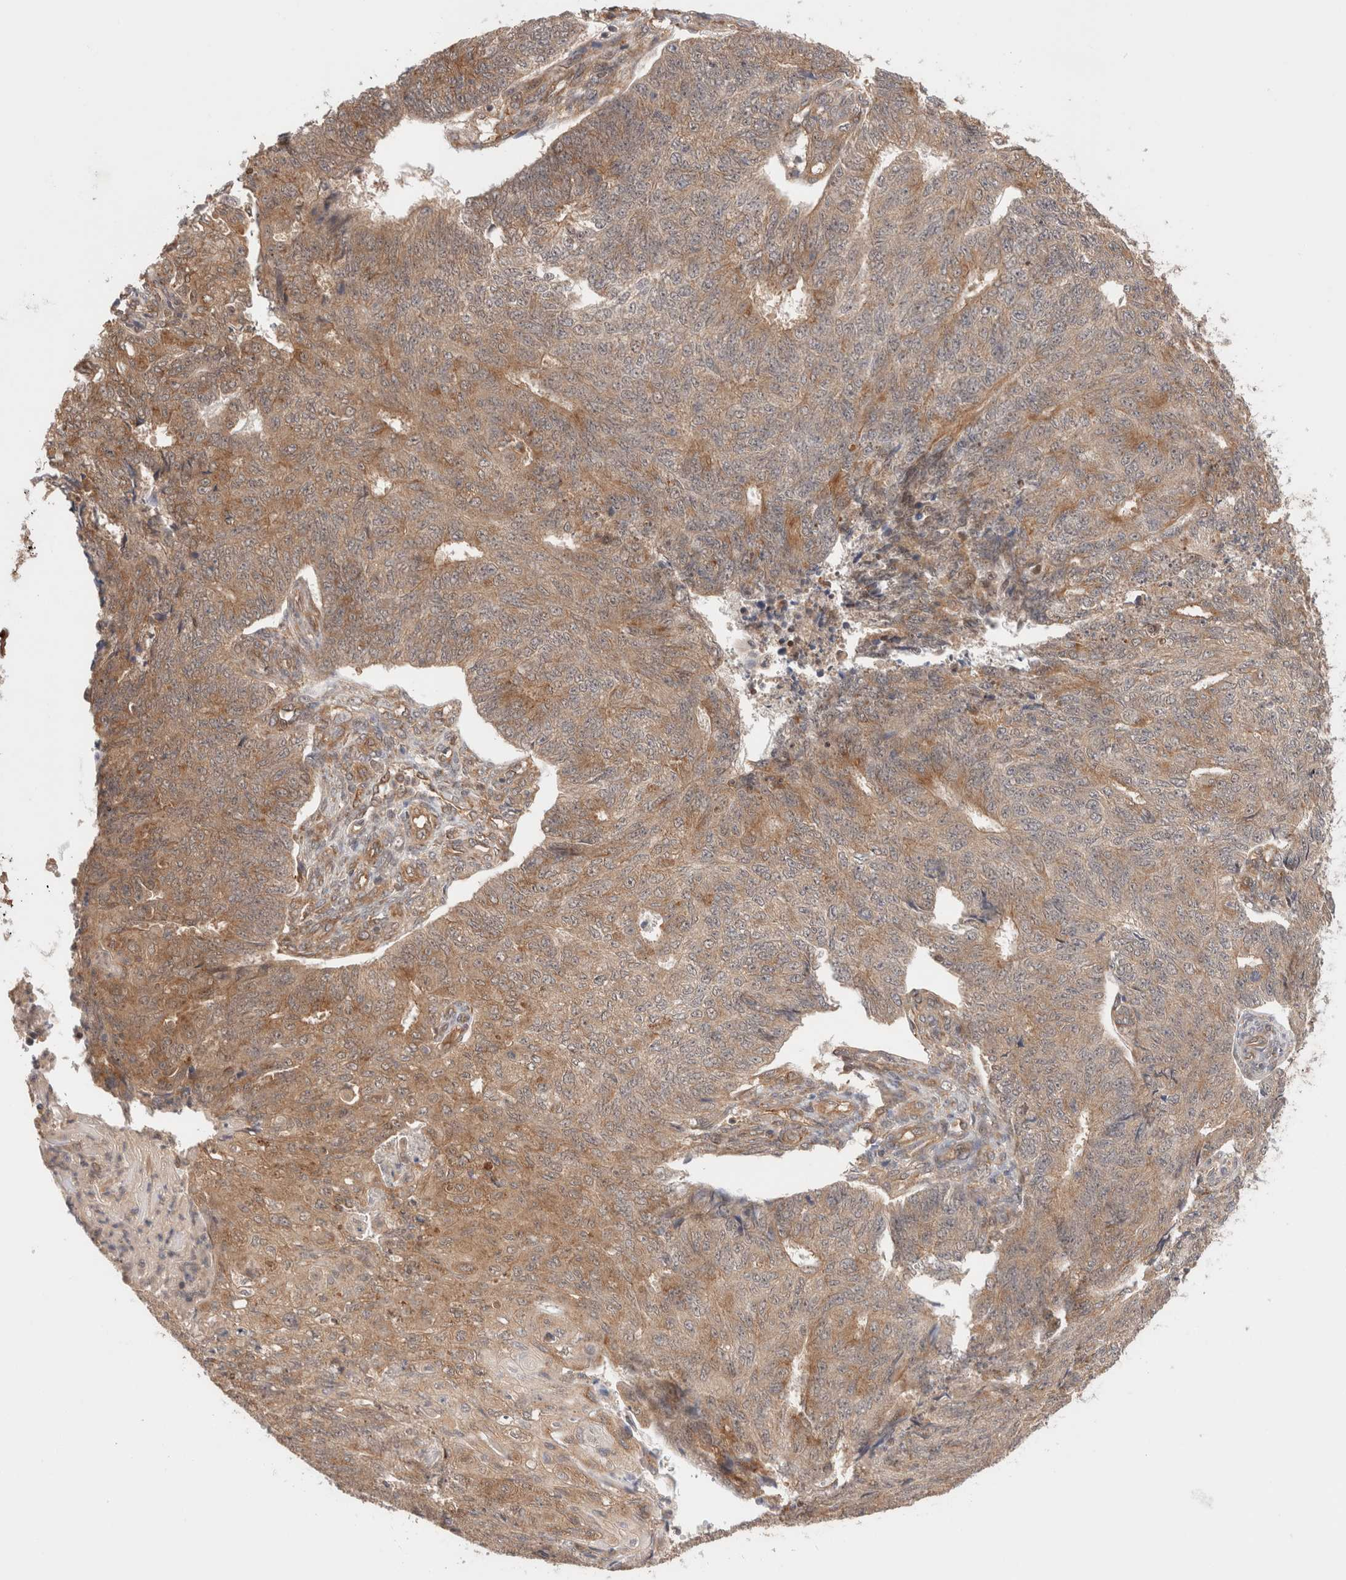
{"staining": {"intensity": "moderate", "quantity": ">75%", "location": "cytoplasmic/membranous"}, "tissue": "endometrial cancer", "cell_type": "Tumor cells", "image_type": "cancer", "snomed": [{"axis": "morphology", "description": "Adenocarcinoma, NOS"}, {"axis": "topography", "description": "Endometrium"}], "caption": "Human adenocarcinoma (endometrial) stained with a protein marker exhibits moderate staining in tumor cells.", "gene": "SIKE1", "patient": {"sex": "female", "age": 32}}